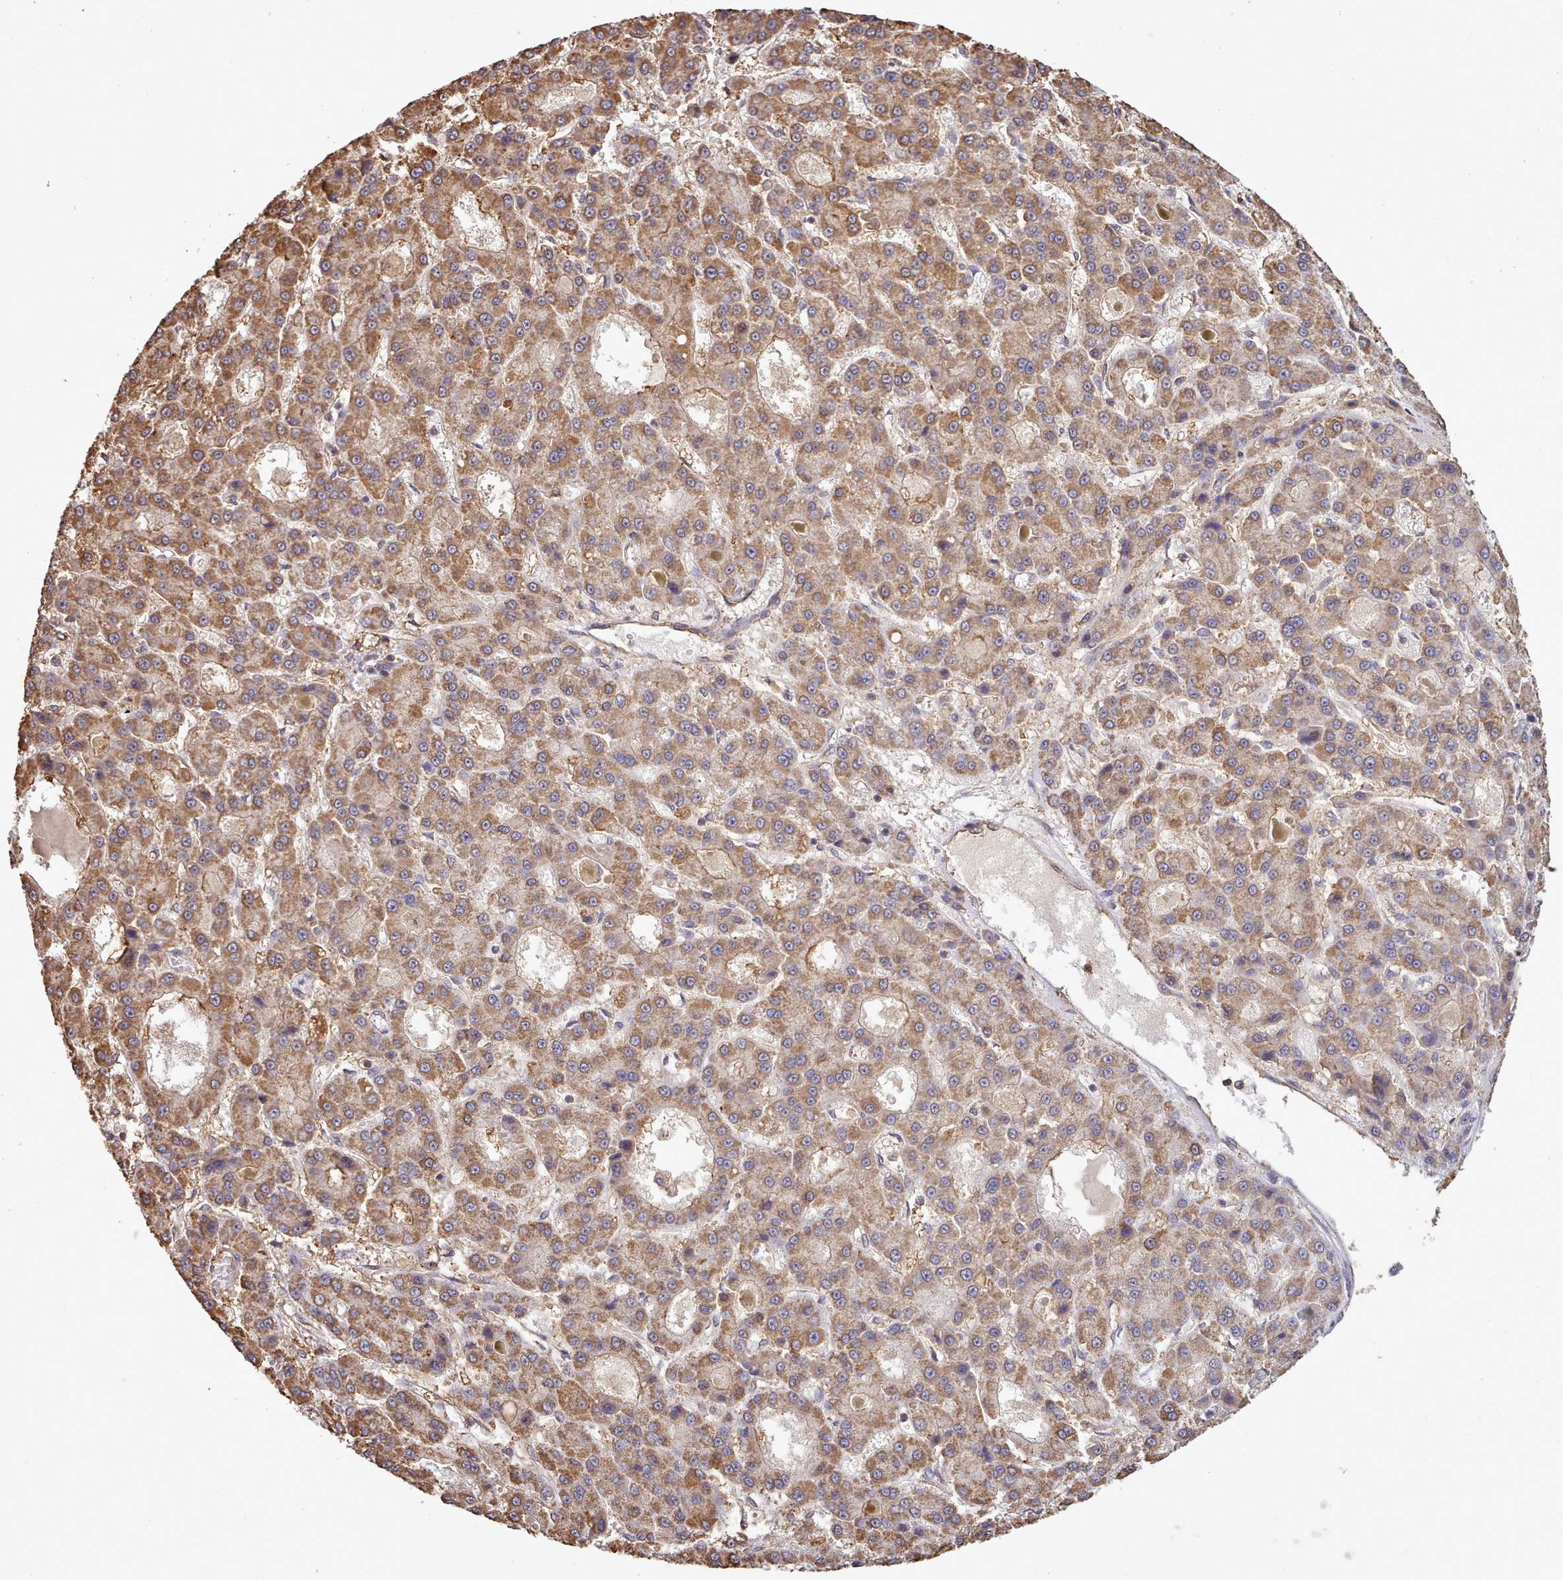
{"staining": {"intensity": "moderate", "quantity": ">75%", "location": "cytoplasmic/membranous"}, "tissue": "liver cancer", "cell_type": "Tumor cells", "image_type": "cancer", "snomed": [{"axis": "morphology", "description": "Carcinoma, Hepatocellular, NOS"}, {"axis": "topography", "description": "Liver"}], "caption": "Protein expression analysis of human liver cancer reveals moderate cytoplasmic/membranous expression in approximately >75% of tumor cells. (IHC, brightfield microscopy, high magnification).", "gene": "METRN", "patient": {"sex": "male", "age": 70}}